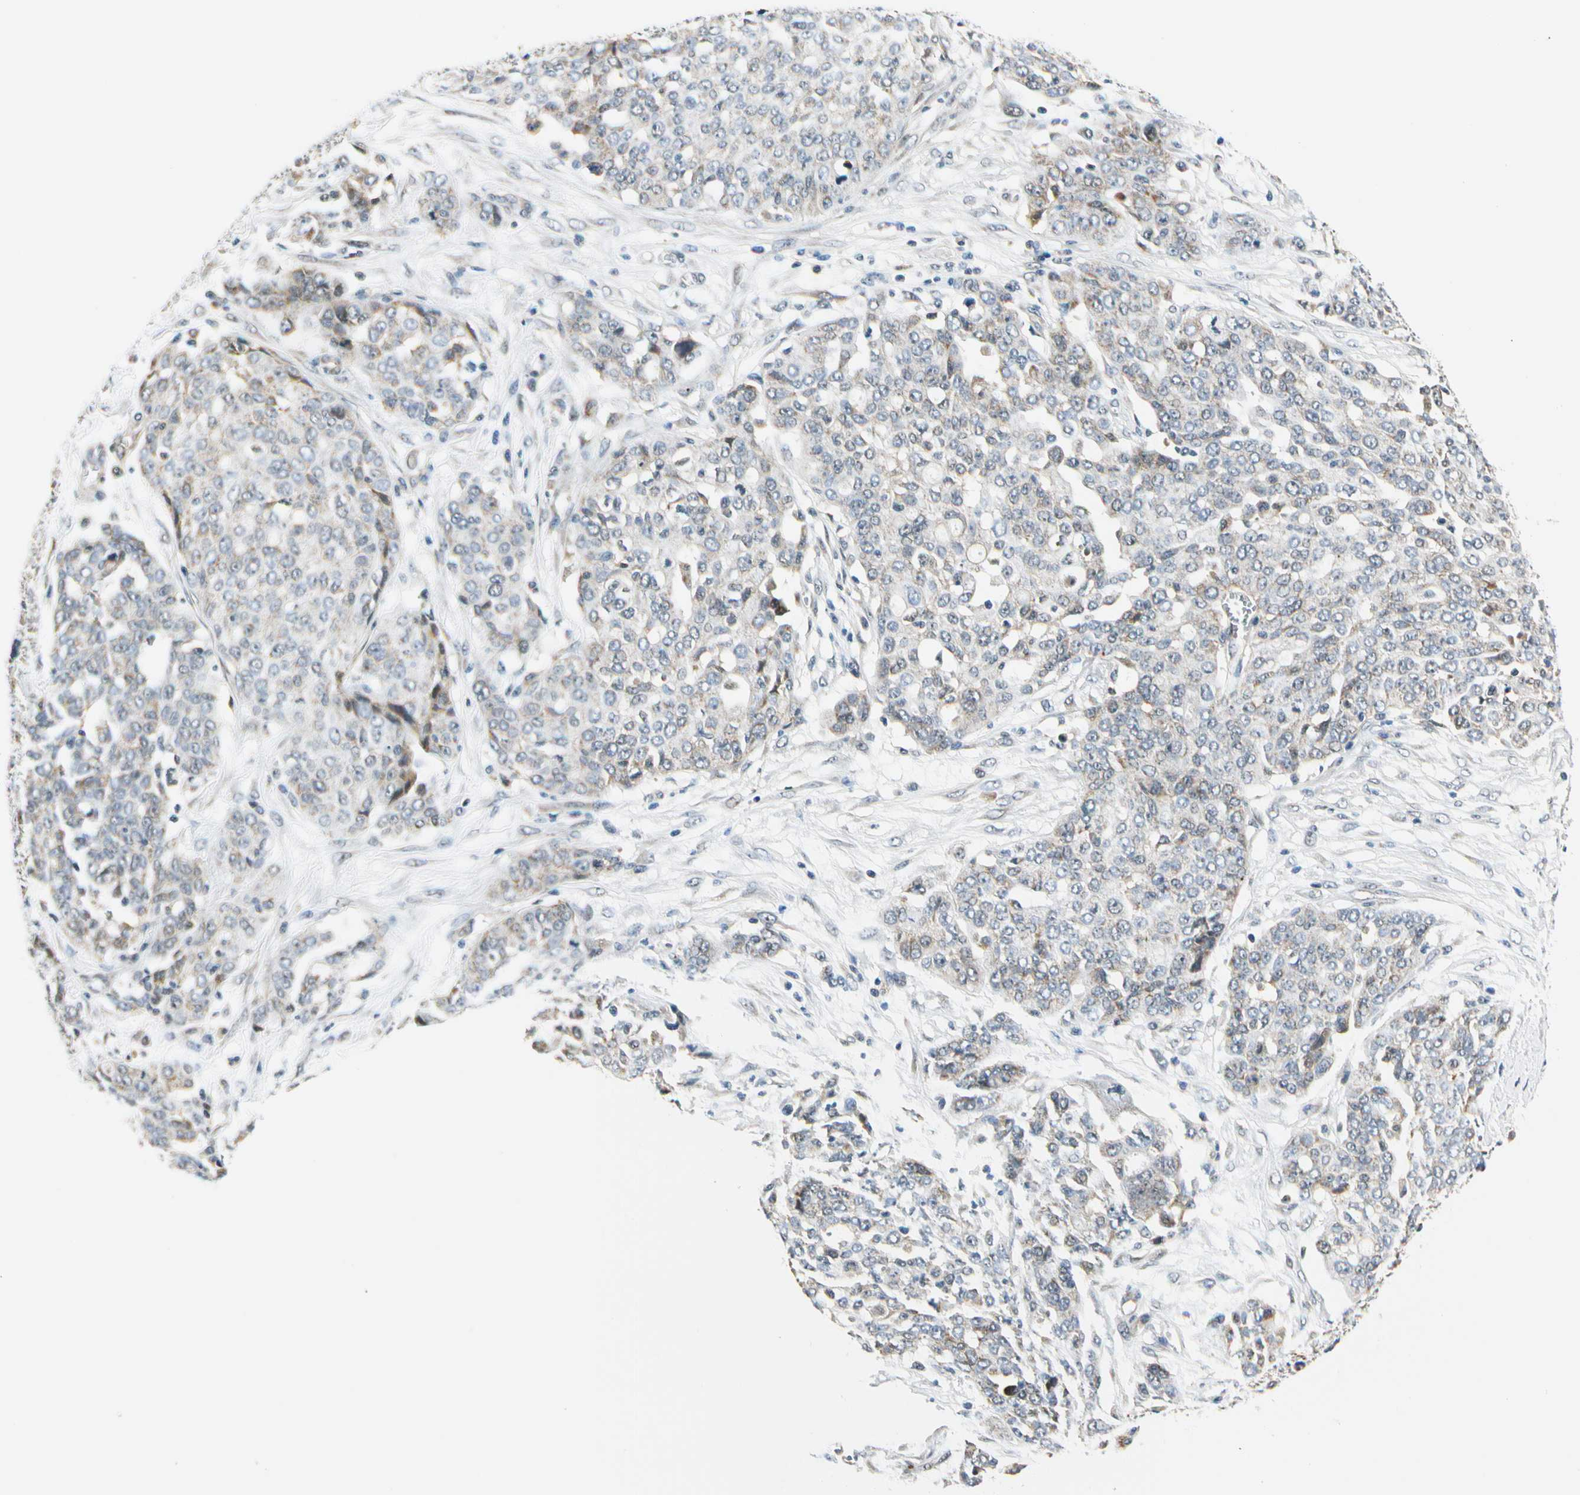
{"staining": {"intensity": "weak", "quantity": "<25%", "location": "cytoplasmic/membranous"}, "tissue": "ovarian cancer", "cell_type": "Tumor cells", "image_type": "cancer", "snomed": [{"axis": "morphology", "description": "Cystadenocarcinoma, serous, NOS"}, {"axis": "topography", "description": "Soft tissue"}, {"axis": "topography", "description": "Ovary"}], "caption": "Immunohistochemical staining of human ovarian cancer (serous cystadenocarcinoma) shows no significant expression in tumor cells. (DAB immunohistochemistry (IHC) with hematoxylin counter stain).", "gene": "PDK2", "patient": {"sex": "female", "age": 57}}